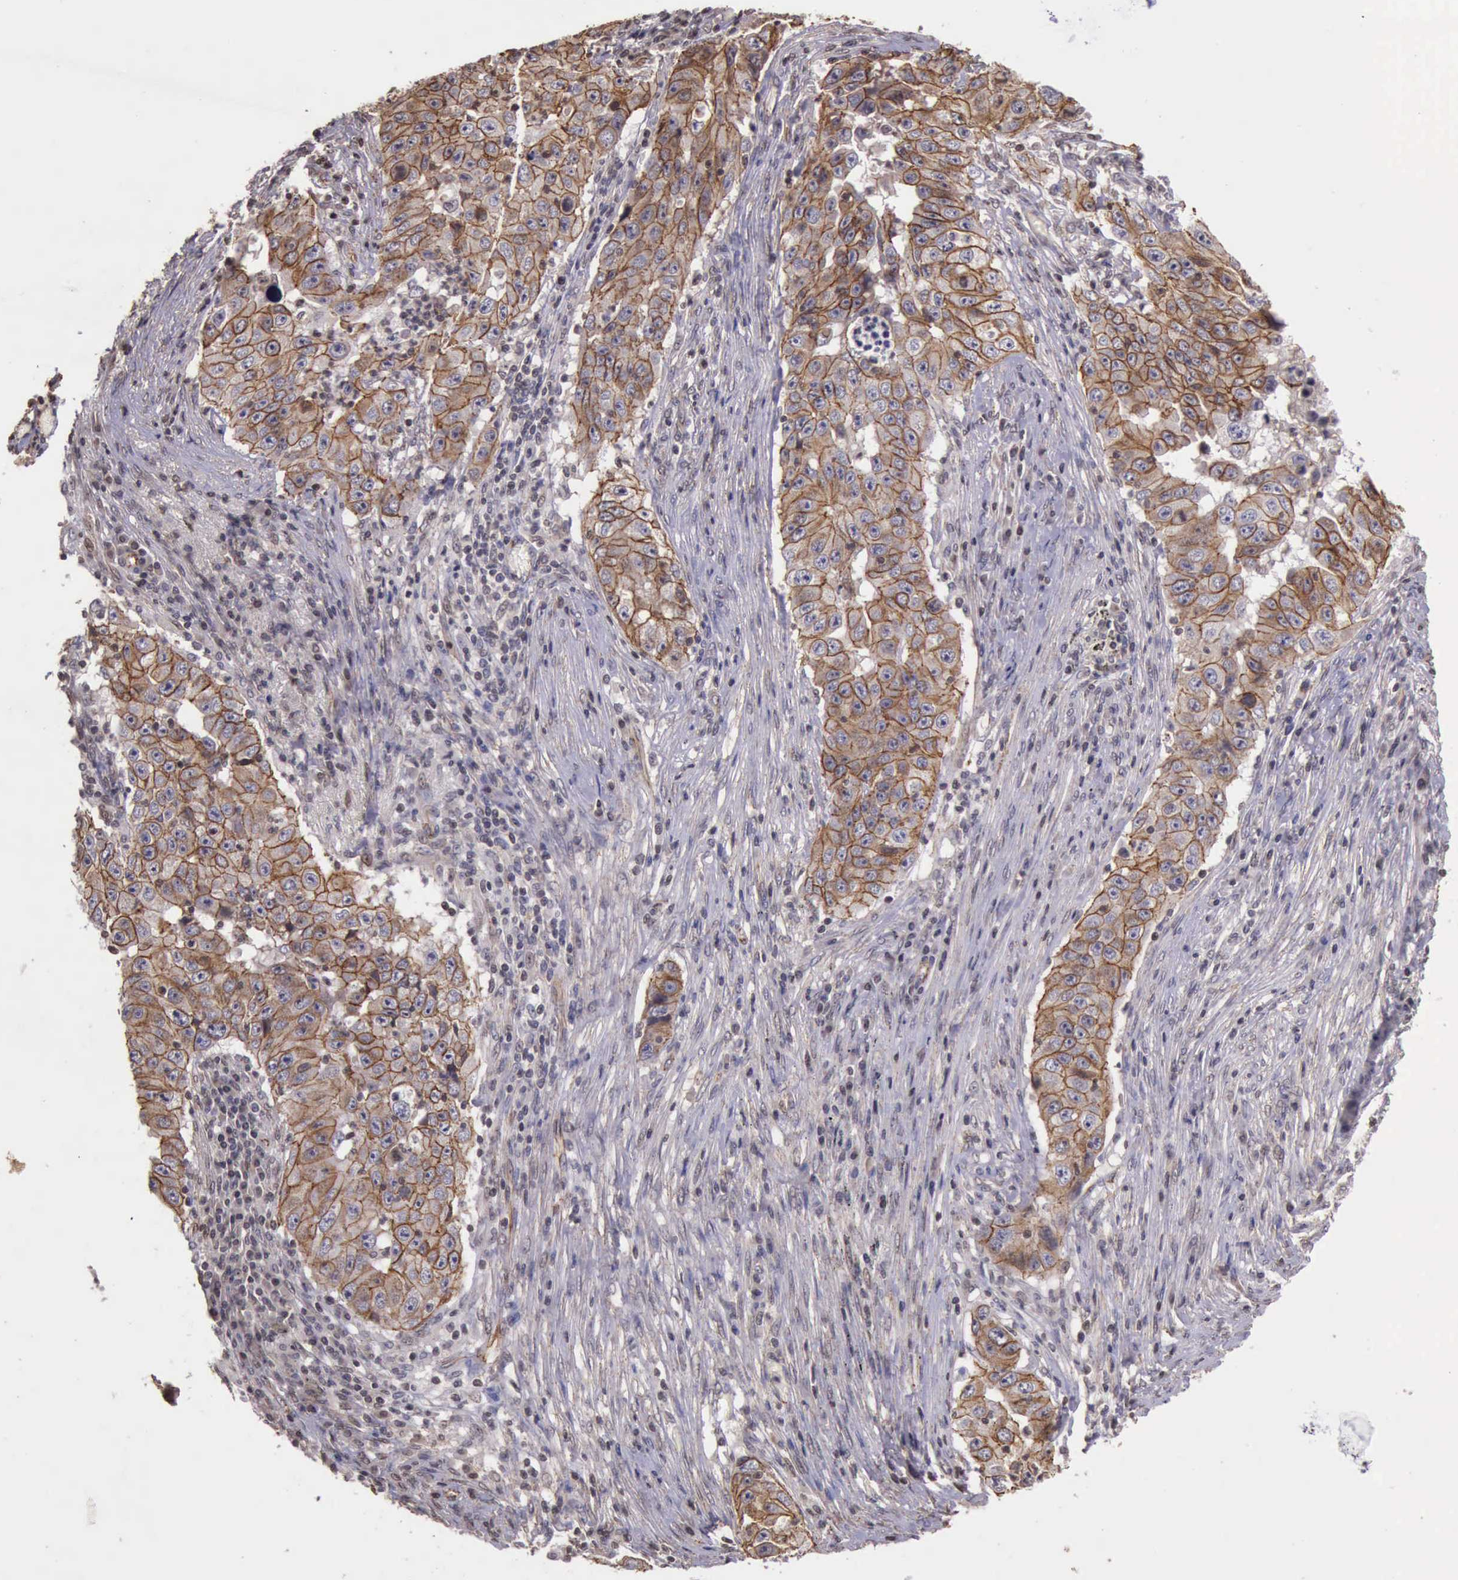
{"staining": {"intensity": "strong", "quantity": ">75%", "location": "cytoplasmic/membranous"}, "tissue": "lung cancer", "cell_type": "Tumor cells", "image_type": "cancer", "snomed": [{"axis": "morphology", "description": "Squamous cell carcinoma, NOS"}, {"axis": "topography", "description": "Lung"}], "caption": "Protein staining of lung squamous cell carcinoma tissue shows strong cytoplasmic/membranous positivity in about >75% of tumor cells.", "gene": "CTNNB1", "patient": {"sex": "male", "age": 64}}